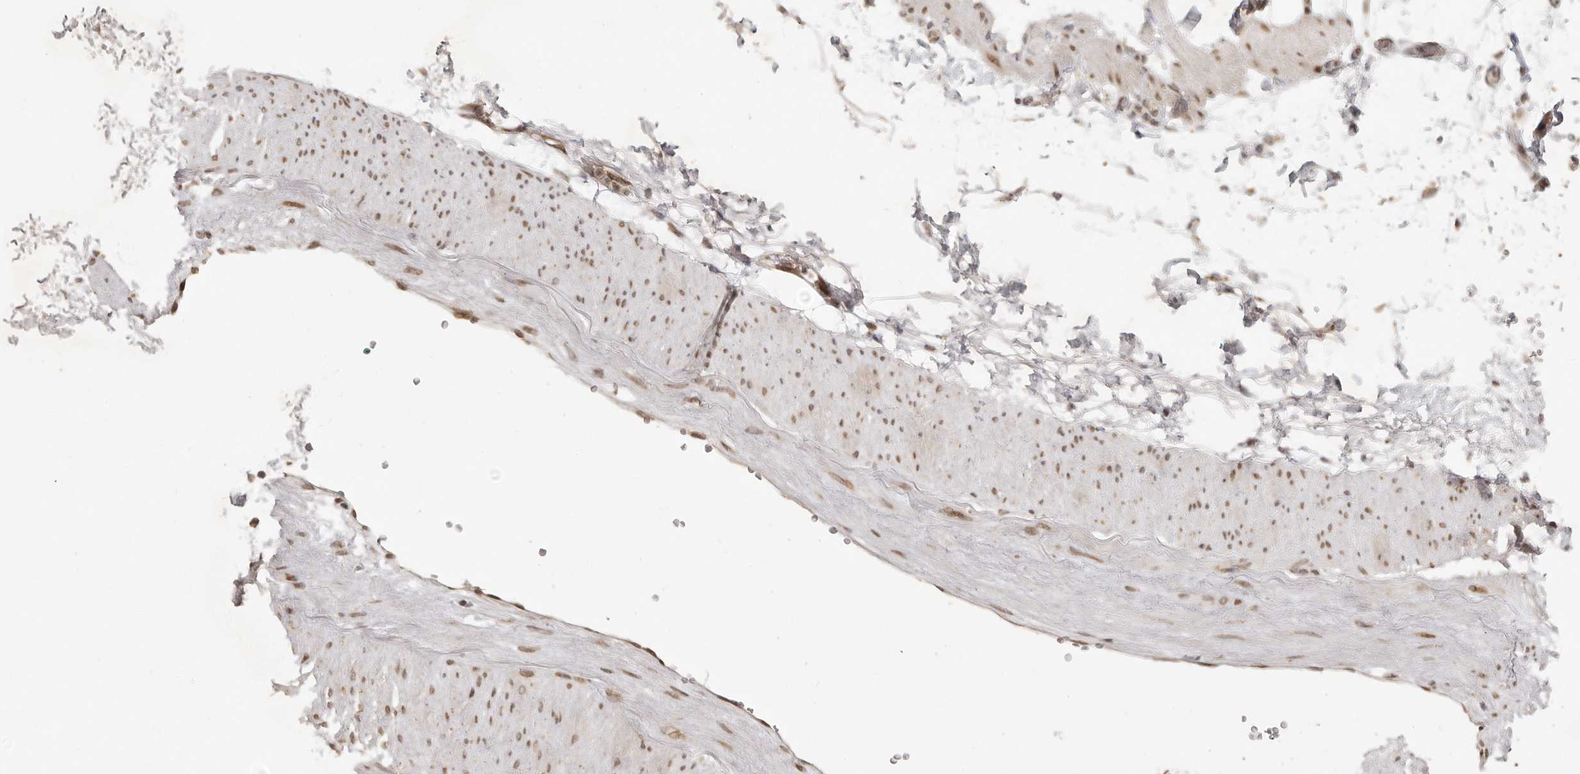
{"staining": {"intensity": "moderate", "quantity": ">75%", "location": "cytoplasmic/membranous"}, "tissue": "soft tissue", "cell_type": "Chondrocytes", "image_type": "normal", "snomed": [{"axis": "morphology", "description": "Normal tissue, NOS"}, {"axis": "morphology", "description": "Adenocarcinoma, NOS"}, {"axis": "topography", "description": "Pancreas"}, {"axis": "topography", "description": "Peripheral nerve tissue"}], "caption": "IHC photomicrograph of unremarkable soft tissue: human soft tissue stained using IHC demonstrates medium levels of moderate protein expression localized specifically in the cytoplasmic/membranous of chondrocytes, appearing as a cytoplasmic/membranous brown color.", "gene": "LRRC75A", "patient": {"sex": "male", "age": 59}}